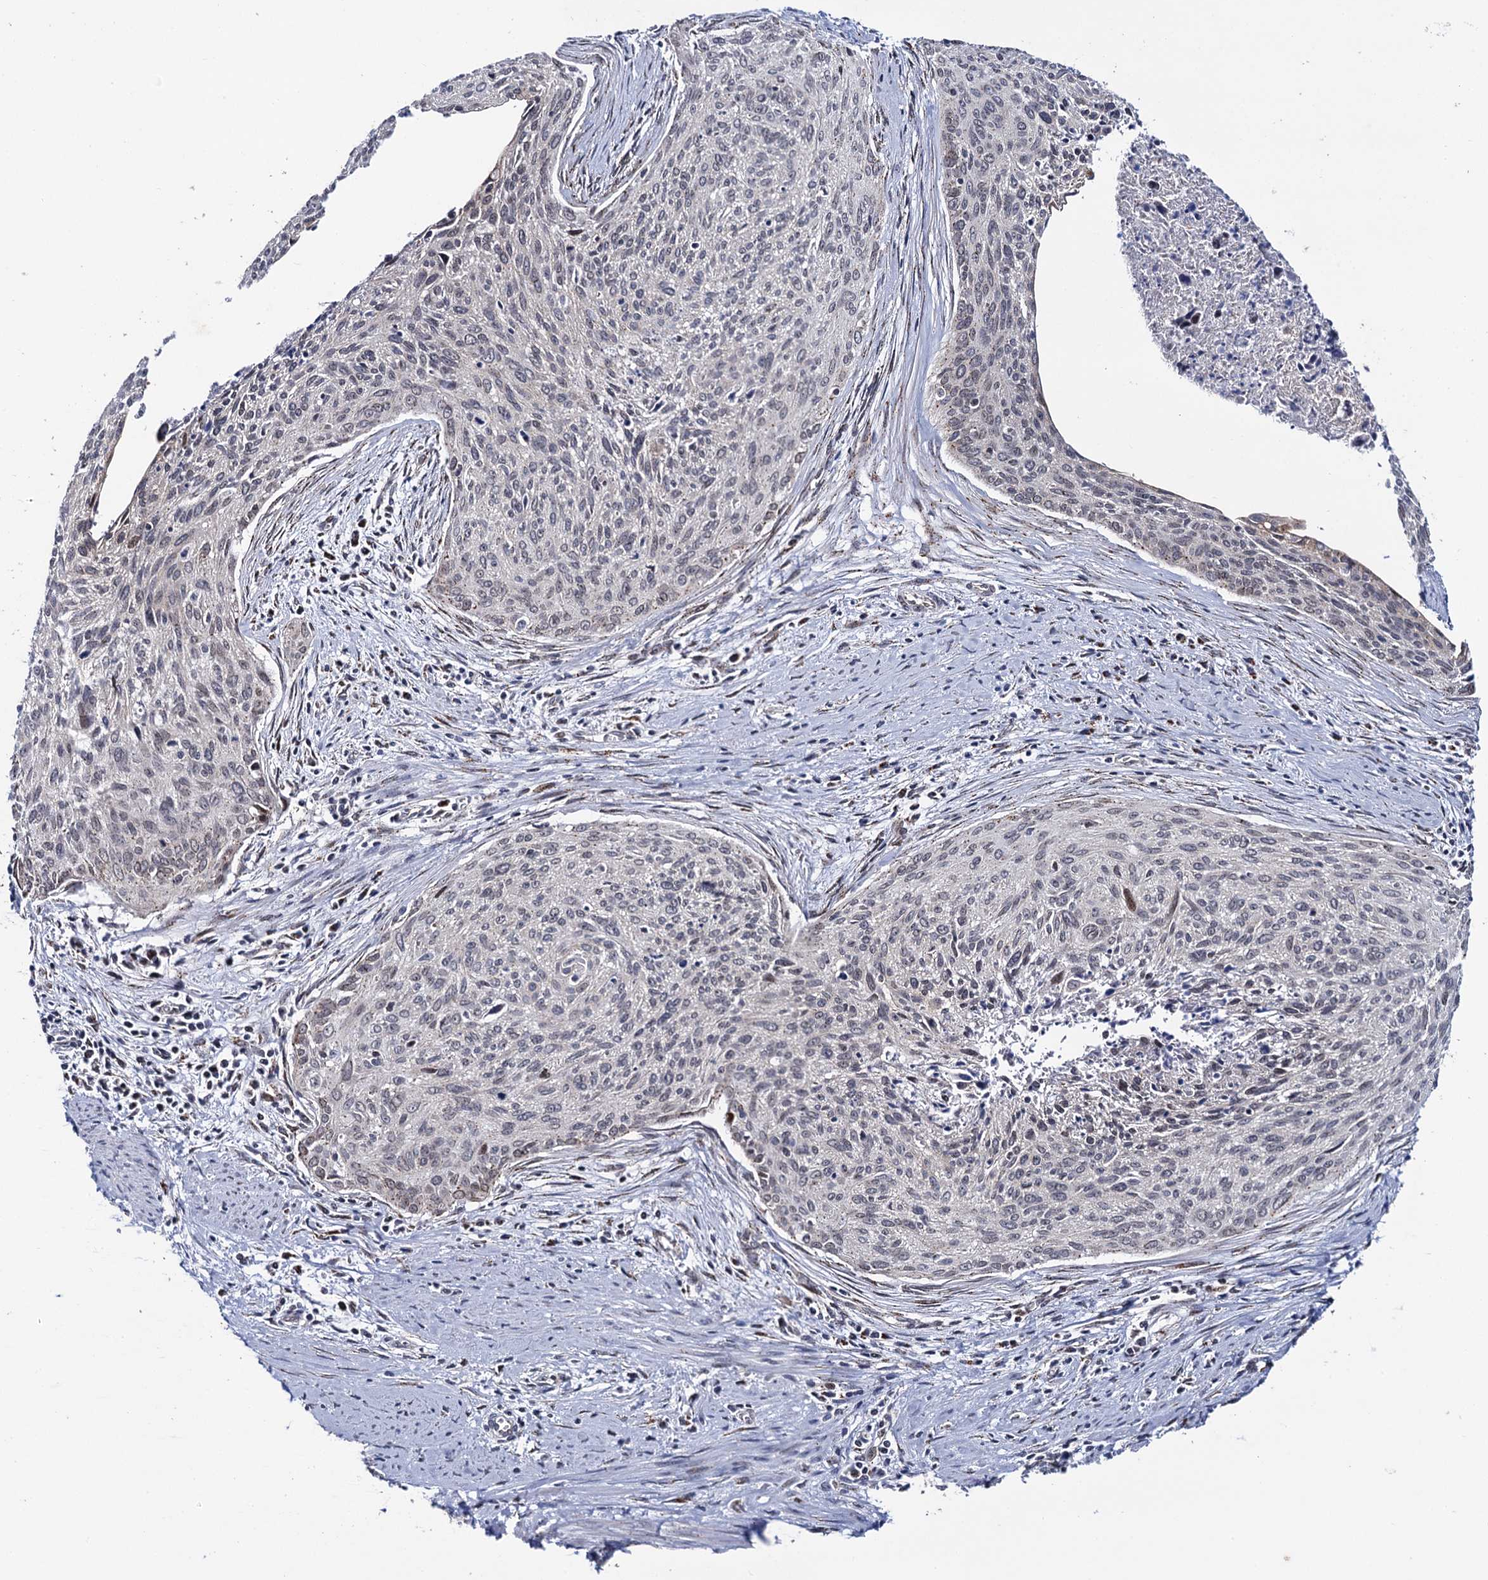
{"staining": {"intensity": "negative", "quantity": "none", "location": "none"}, "tissue": "cervical cancer", "cell_type": "Tumor cells", "image_type": "cancer", "snomed": [{"axis": "morphology", "description": "Squamous cell carcinoma, NOS"}, {"axis": "topography", "description": "Cervix"}], "caption": "Immunohistochemistry of human cervical cancer displays no expression in tumor cells.", "gene": "THAP2", "patient": {"sex": "female", "age": 55}}